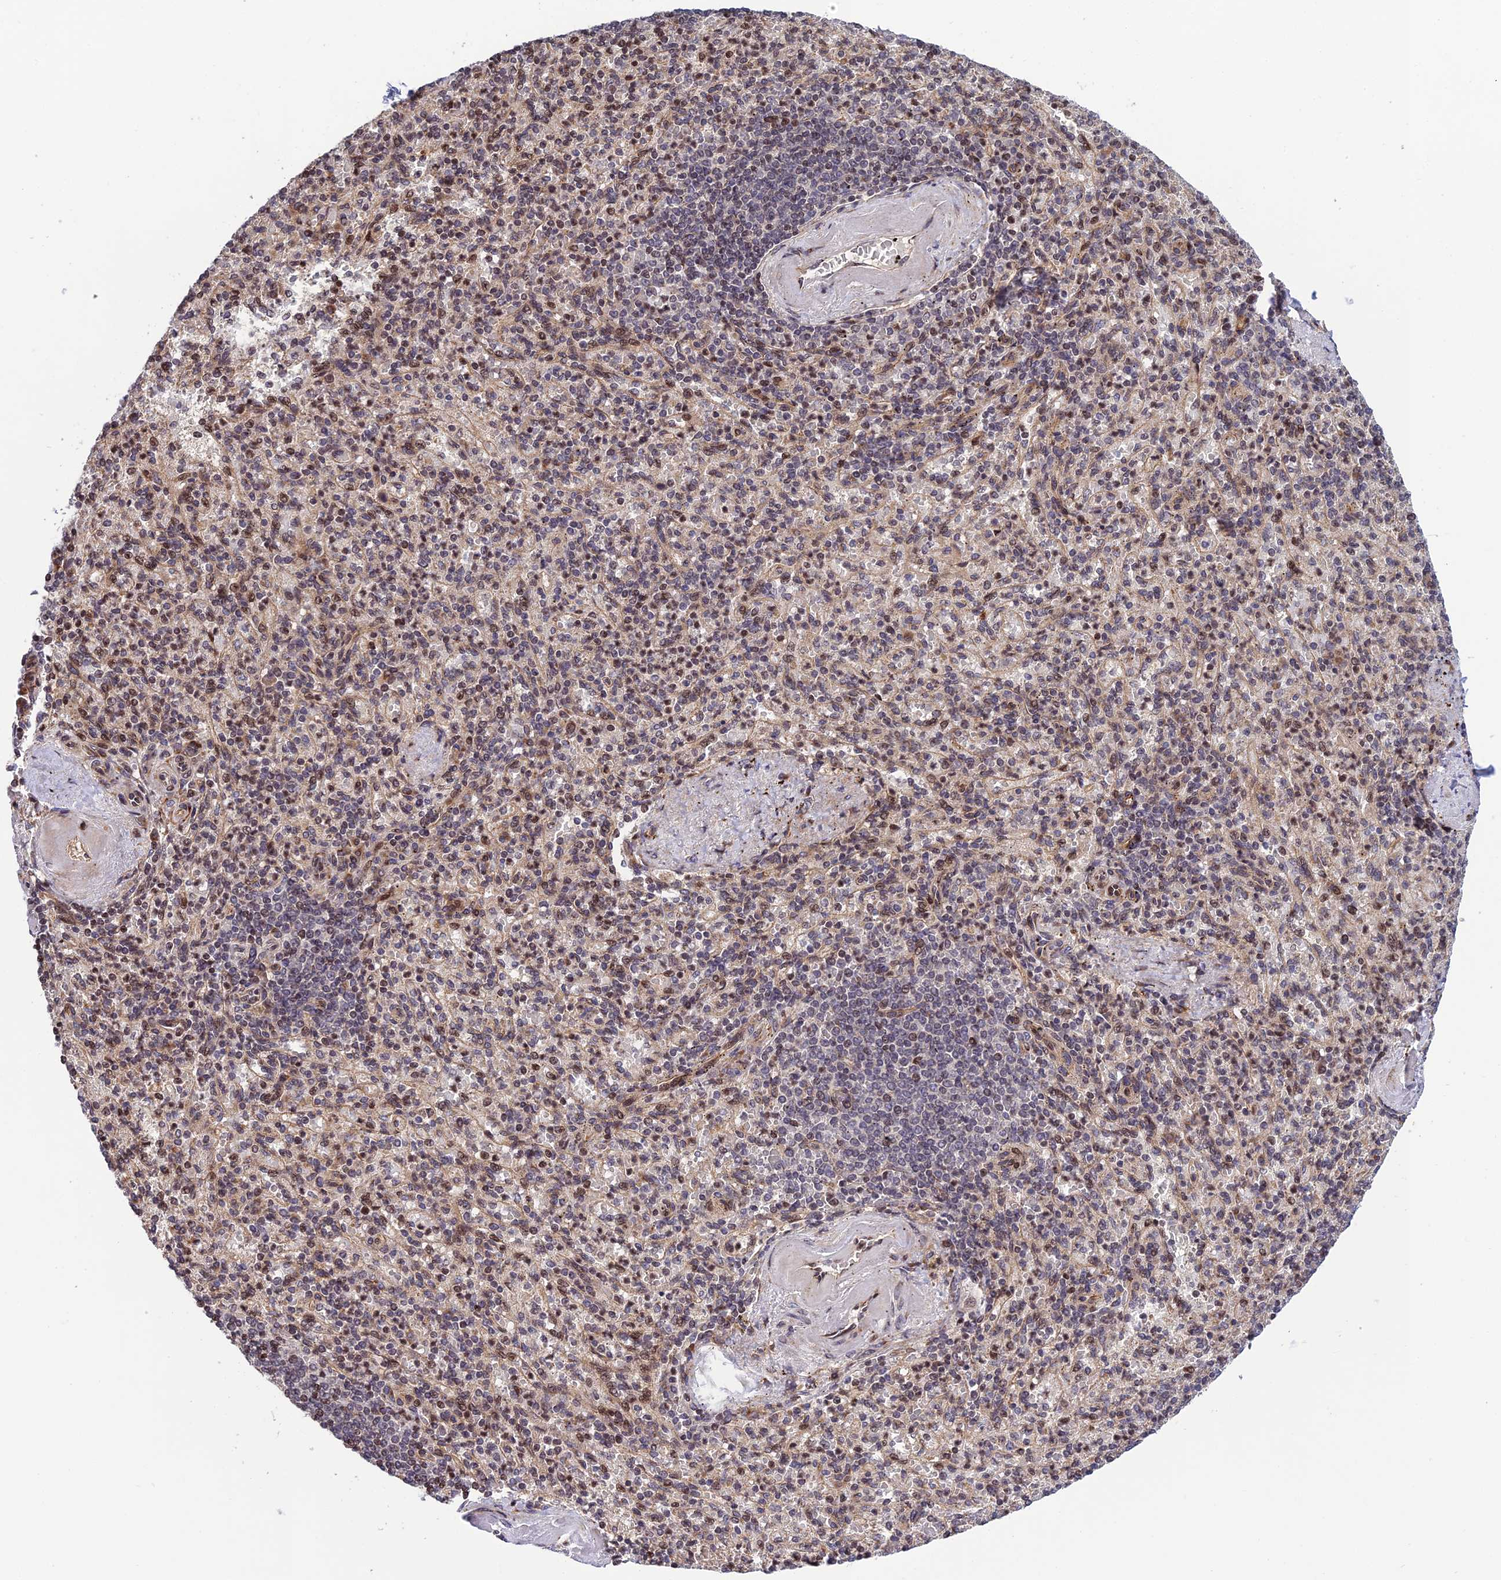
{"staining": {"intensity": "weak", "quantity": "25%-75%", "location": "nuclear"}, "tissue": "spleen", "cell_type": "Cells in red pulp", "image_type": "normal", "snomed": [{"axis": "morphology", "description": "Normal tissue, NOS"}, {"axis": "topography", "description": "Spleen"}], "caption": "Immunohistochemical staining of normal human spleen demonstrates 25%-75% levels of weak nuclear protein expression in approximately 25%-75% of cells in red pulp.", "gene": "SMIM7", "patient": {"sex": "female", "age": 74}}